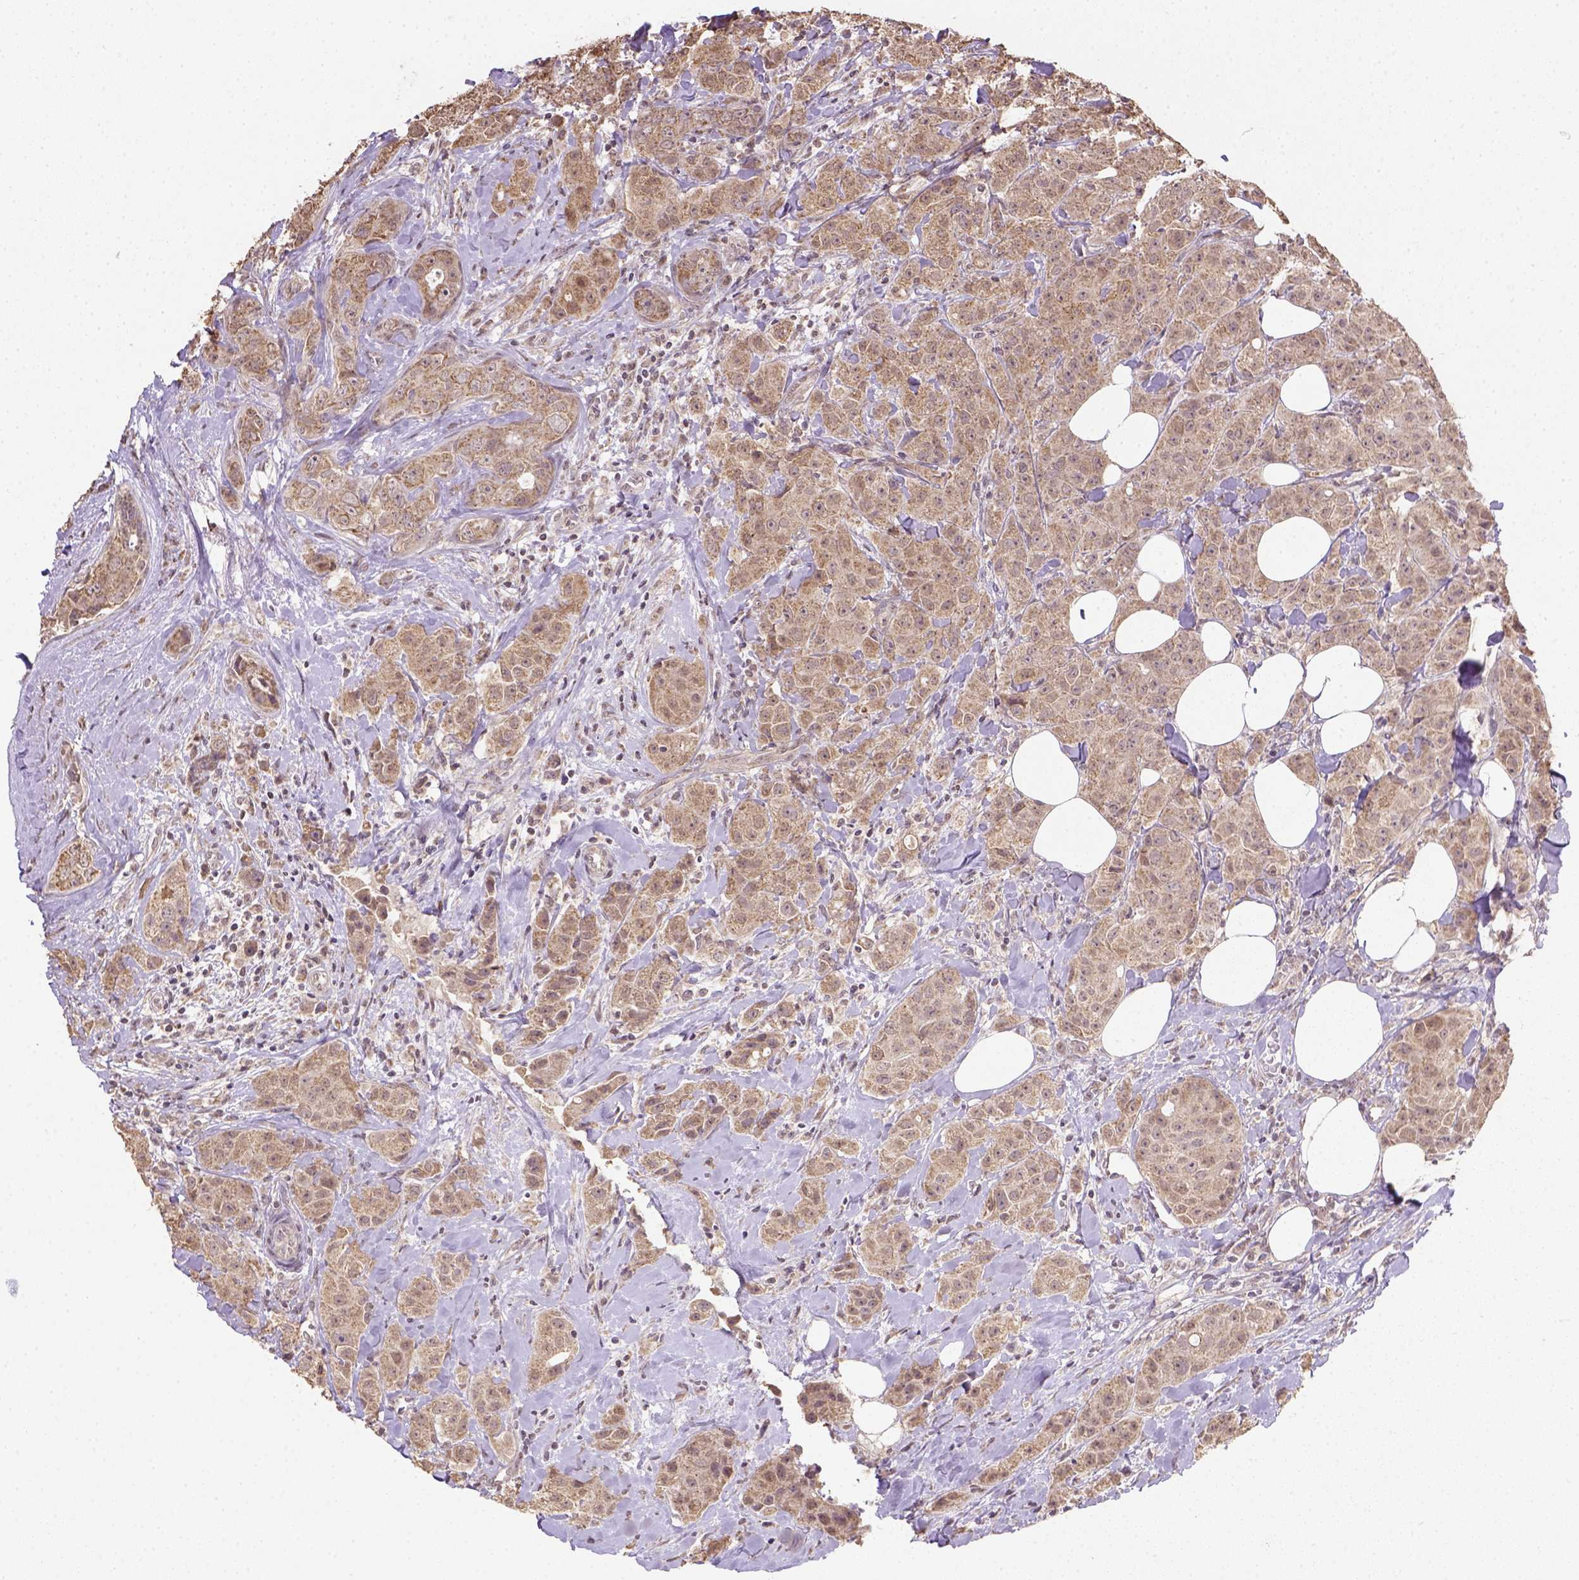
{"staining": {"intensity": "moderate", "quantity": ">75%", "location": "cytoplasmic/membranous"}, "tissue": "breast cancer", "cell_type": "Tumor cells", "image_type": "cancer", "snomed": [{"axis": "morphology", "description": "Duct carcinoma"}, {"axis": "topography", "description": "Breast"}], "caption": "The micrograph displays staining of breast cancer (infiltrating ductal carcinoma), revealing moderate cytoplasmic/membranous protein staining (brown color) within tumor cells. (Stains: DAB in brown, nuclei in blue, Microscopy: brightfield microscopy at high magnification).", "gene": "NUDT10", "patient": {"sex": "female", "age": 43}}